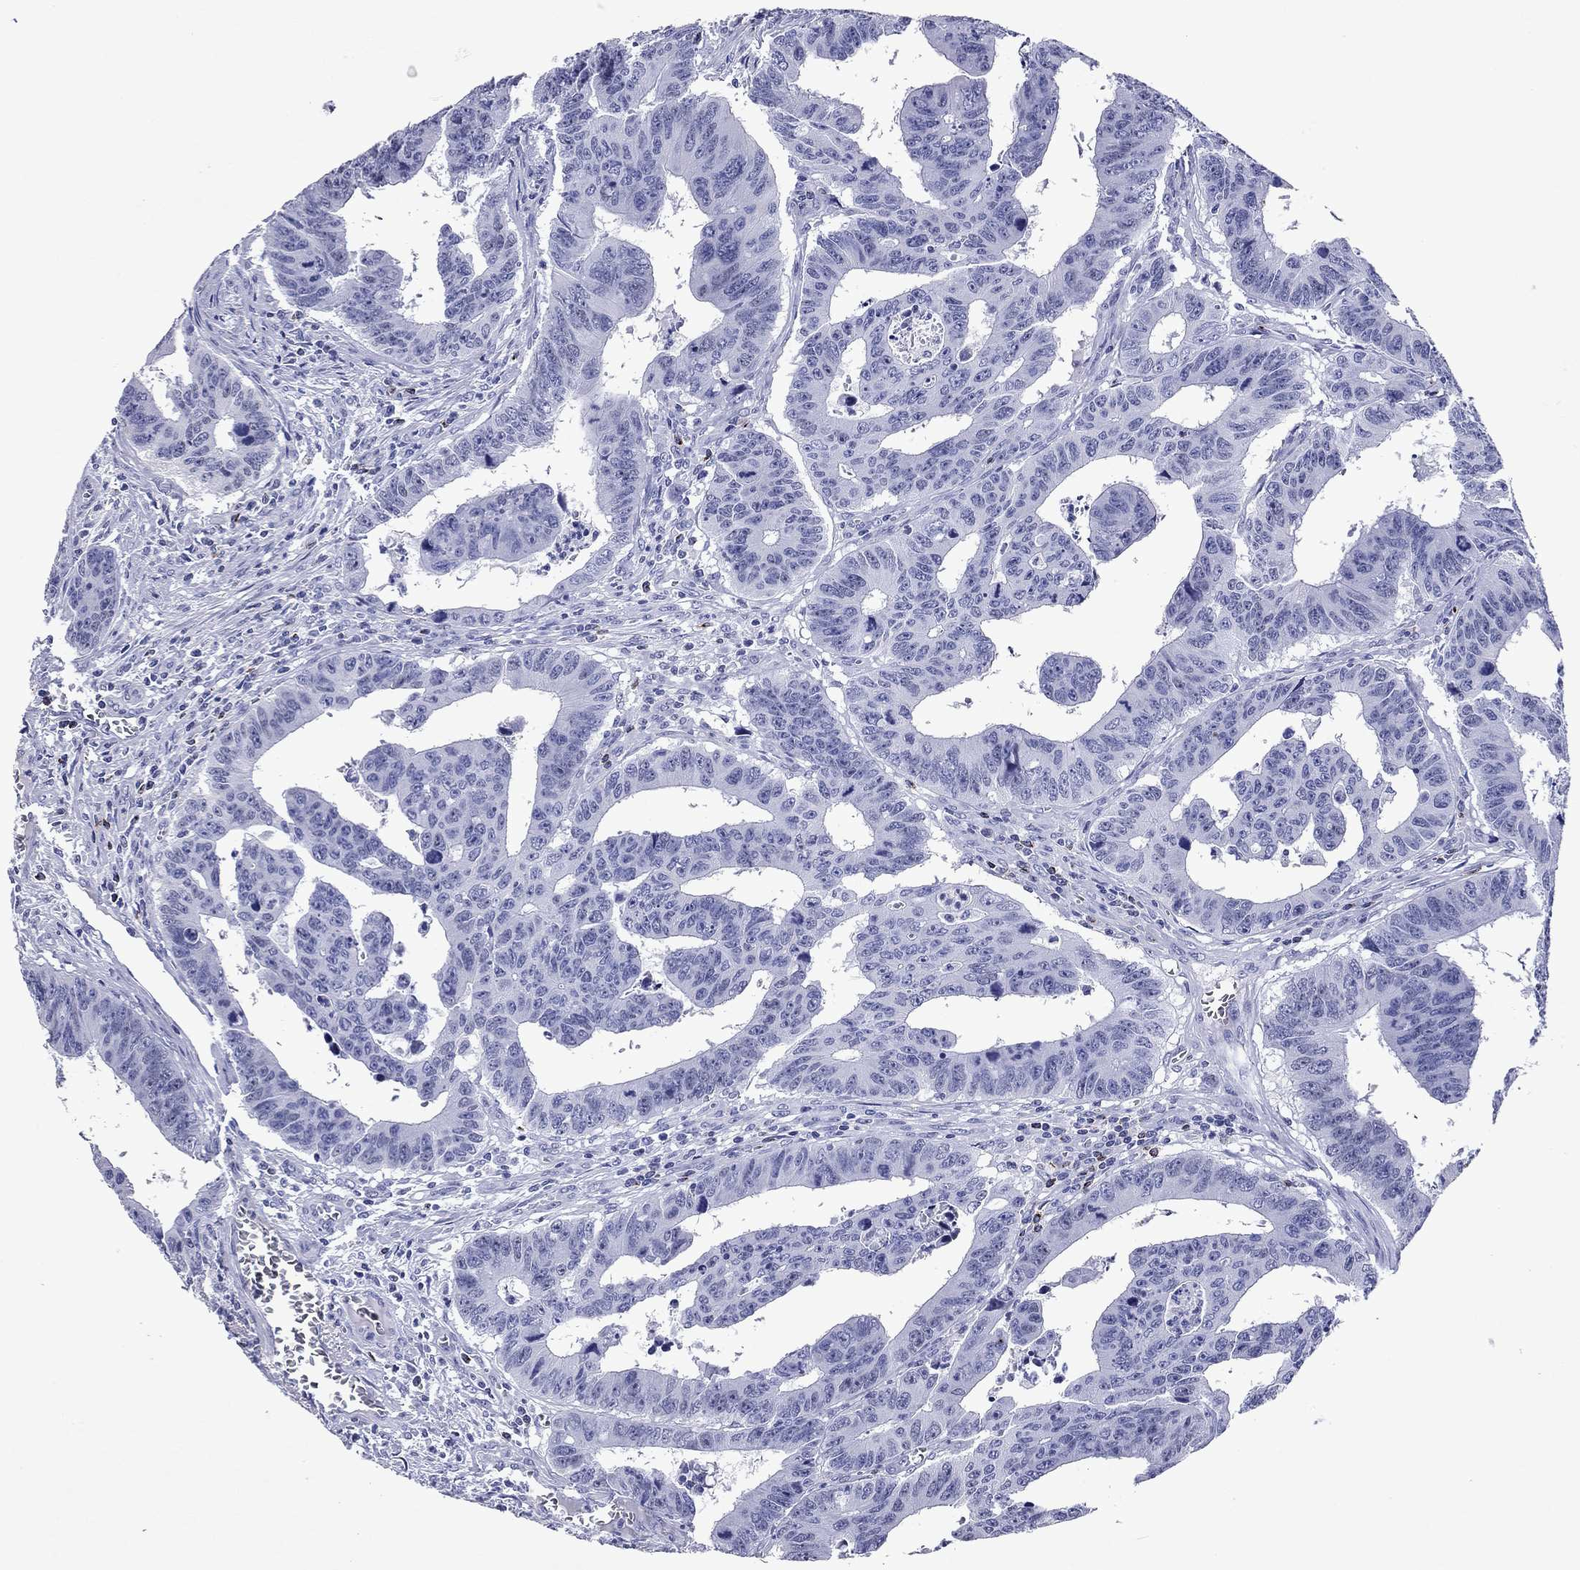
{"staining": {"intensity": "negative", "quantity": "none", "location": "none"}, "tissue": "colorectal cancer", "cell_type": "Tumor cells", "image_type": "cancer", "snomed": [{"axis": "morphology", "description": "Adenocarcinoma, NOS"}, {"axis": "topography", "description": "Appendix"}, {"axis": "topography", "description": "Colon"}, {"axis": "topography", "description": "Cecum"}, {"axis": "topography", "description": "Colon asc"}], "caption": "Tumor cells are negative for brown protein staining in colorectal cancer.", "gene": "GZMK", "patient": {"sex": "female", "age": 85}}